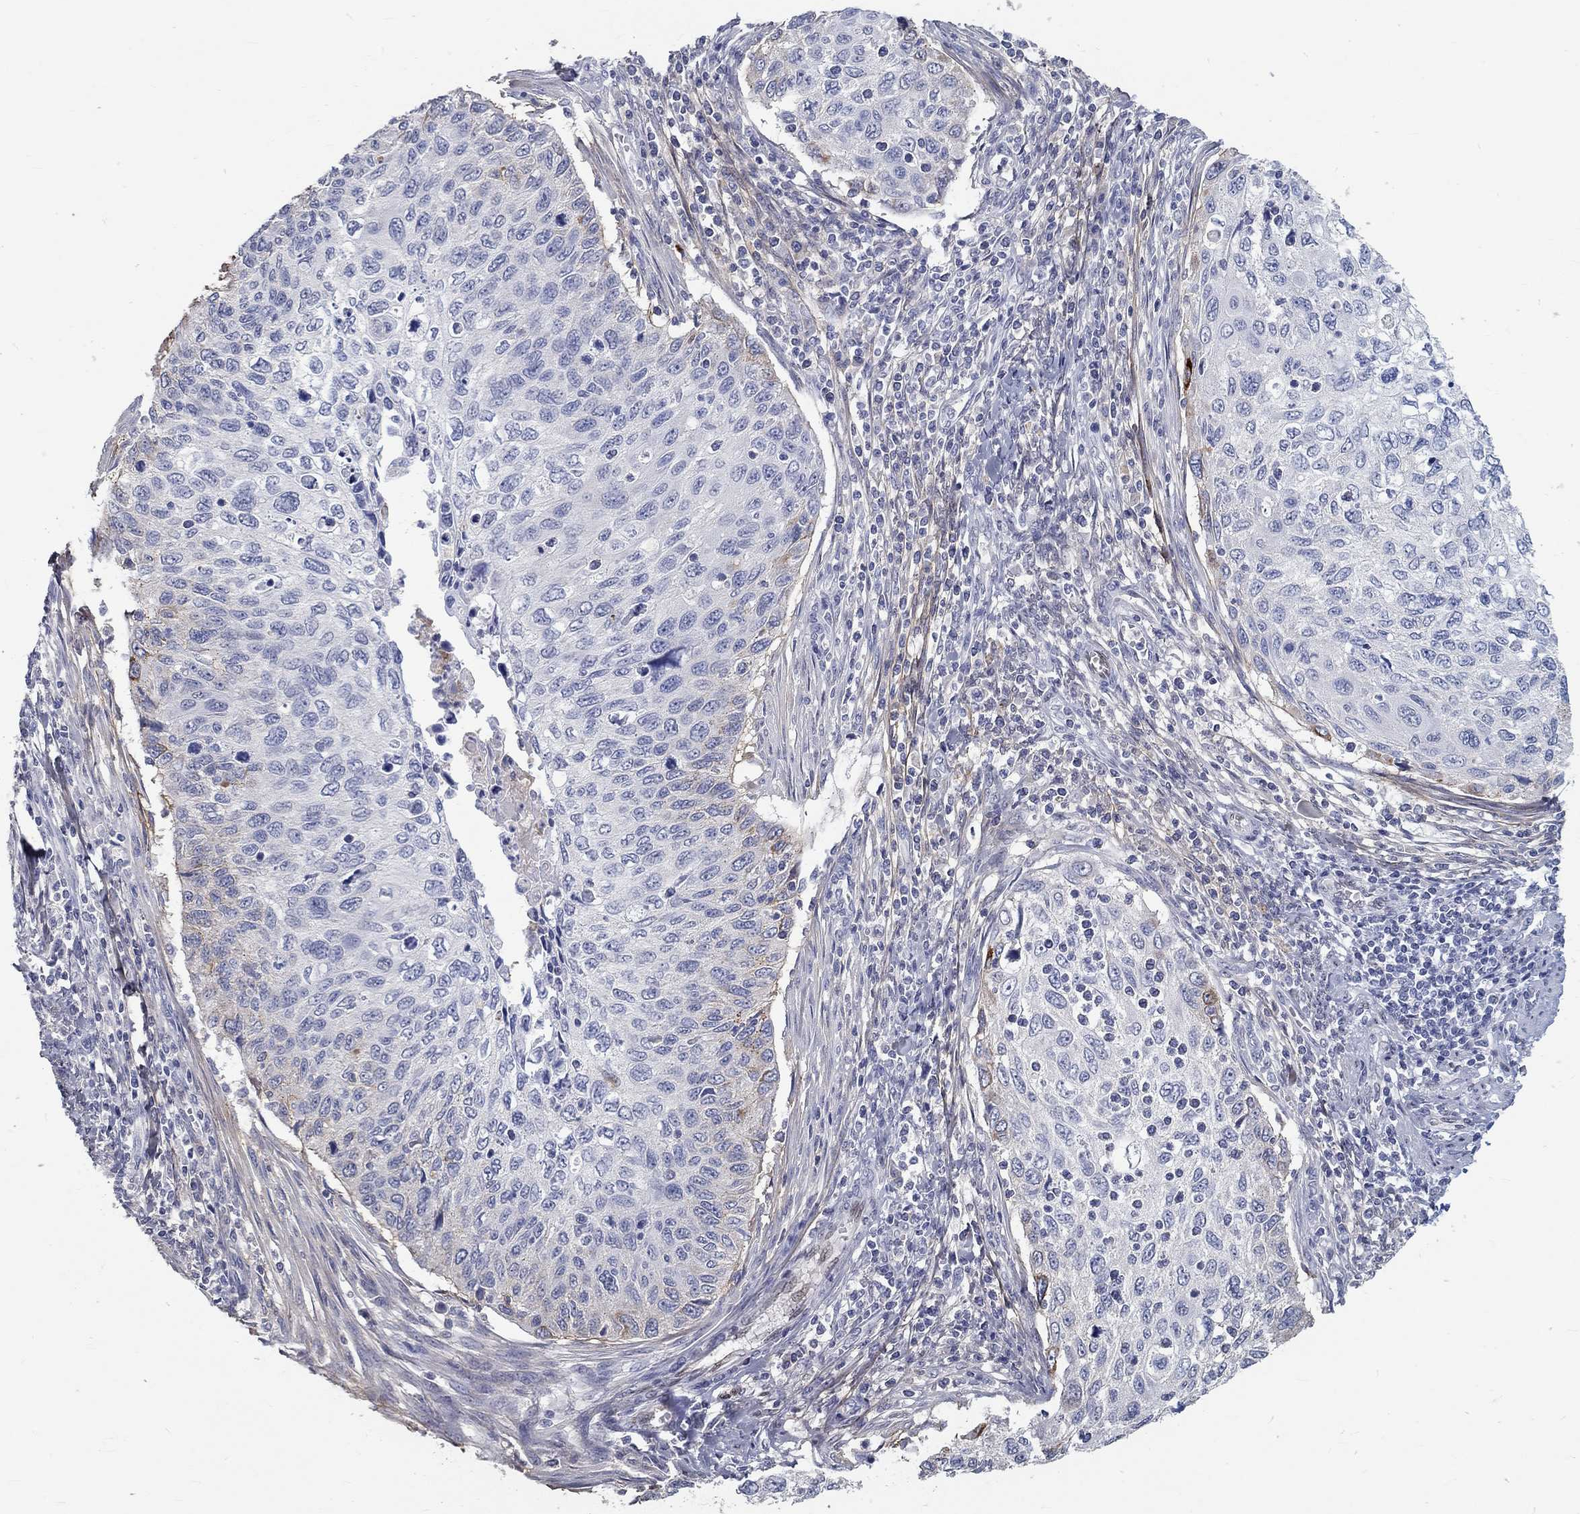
{"staining": {"intensity": "moderate", "quantity": "<25%", "location": "cytoplasmic/membranous"}, "tissue": "cervical cancer", "cell_type": "Tumor cells", "image_type": "cancer", "snomed": [{"axis": "morphology", "description": "Squamous cell carcinoma, NOS"}, {"axis": "topography", "description": "Cervix"}], "caption": "The image shows staining of squamous cell carcinoma (cervical), revealing moderate cytoplasmic/membranous protein positivity (brown color) within tumor cells. (DAB (3,3'-diaminobenzidine) IHC, brown staining for protein, blue staining for nuclei).", "gene": "FGF2", "patient": {"sex": "female", "age": 70}}